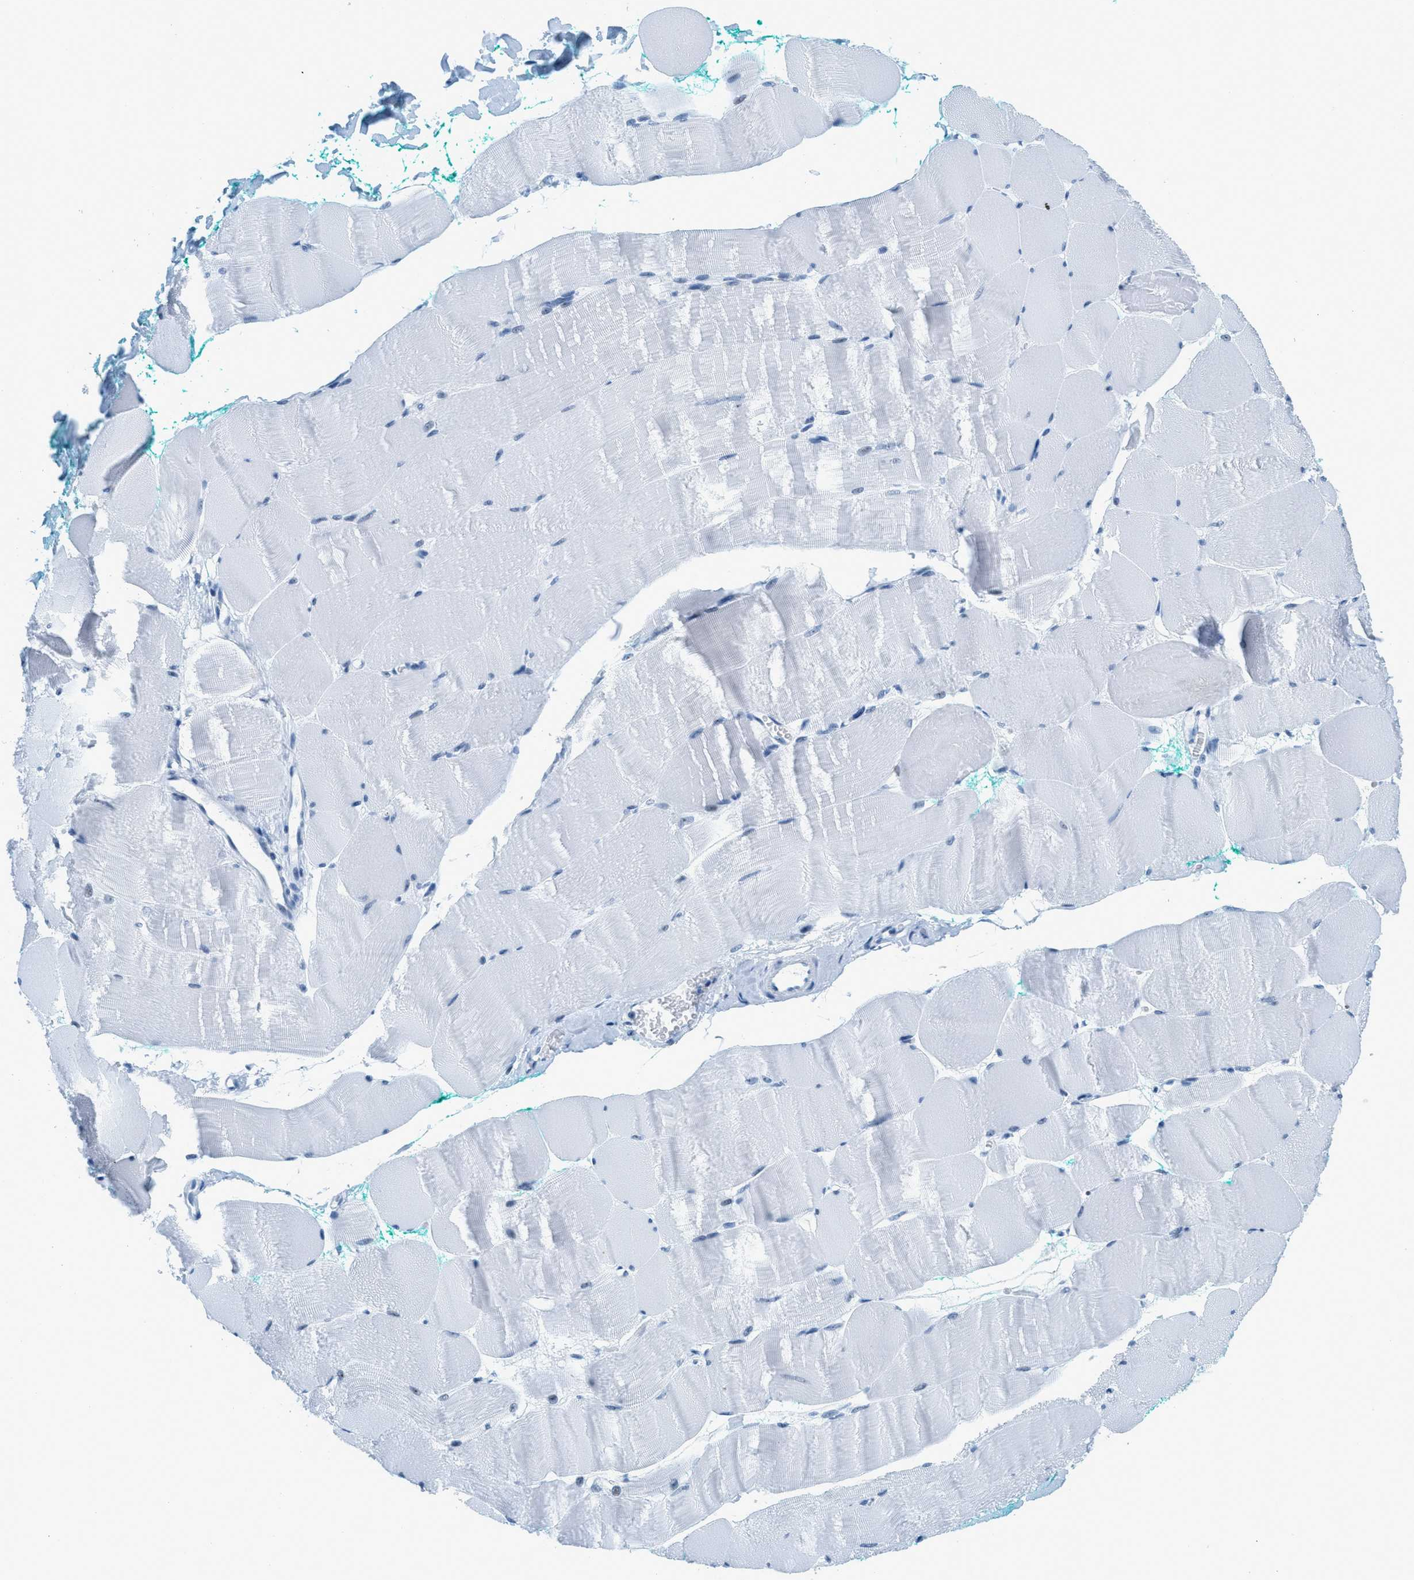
{"staining": {"intensity": "moderate", "quantity": "<25%", "location": "nuclear"}, "tissue": "skeletal muscle", "cell_type": "Myocytes", "image_type": "normal", "snomed": [{"axis": "morphology", "description": "Normal tissue, NOS"}, {"axis": "morphology", "description": "Squamous cell carcinoma, NOS"}, {"axis": "topography", "description": "Skeletal muscle"}], "caption": "The photomicrograph shows staining of normal skeletal muscle, revealing moderate nuclear protein staining (brown color) within myocytes.", "gene": "PLA2G2A", "patient": {"sex": "male", "age": 51}}